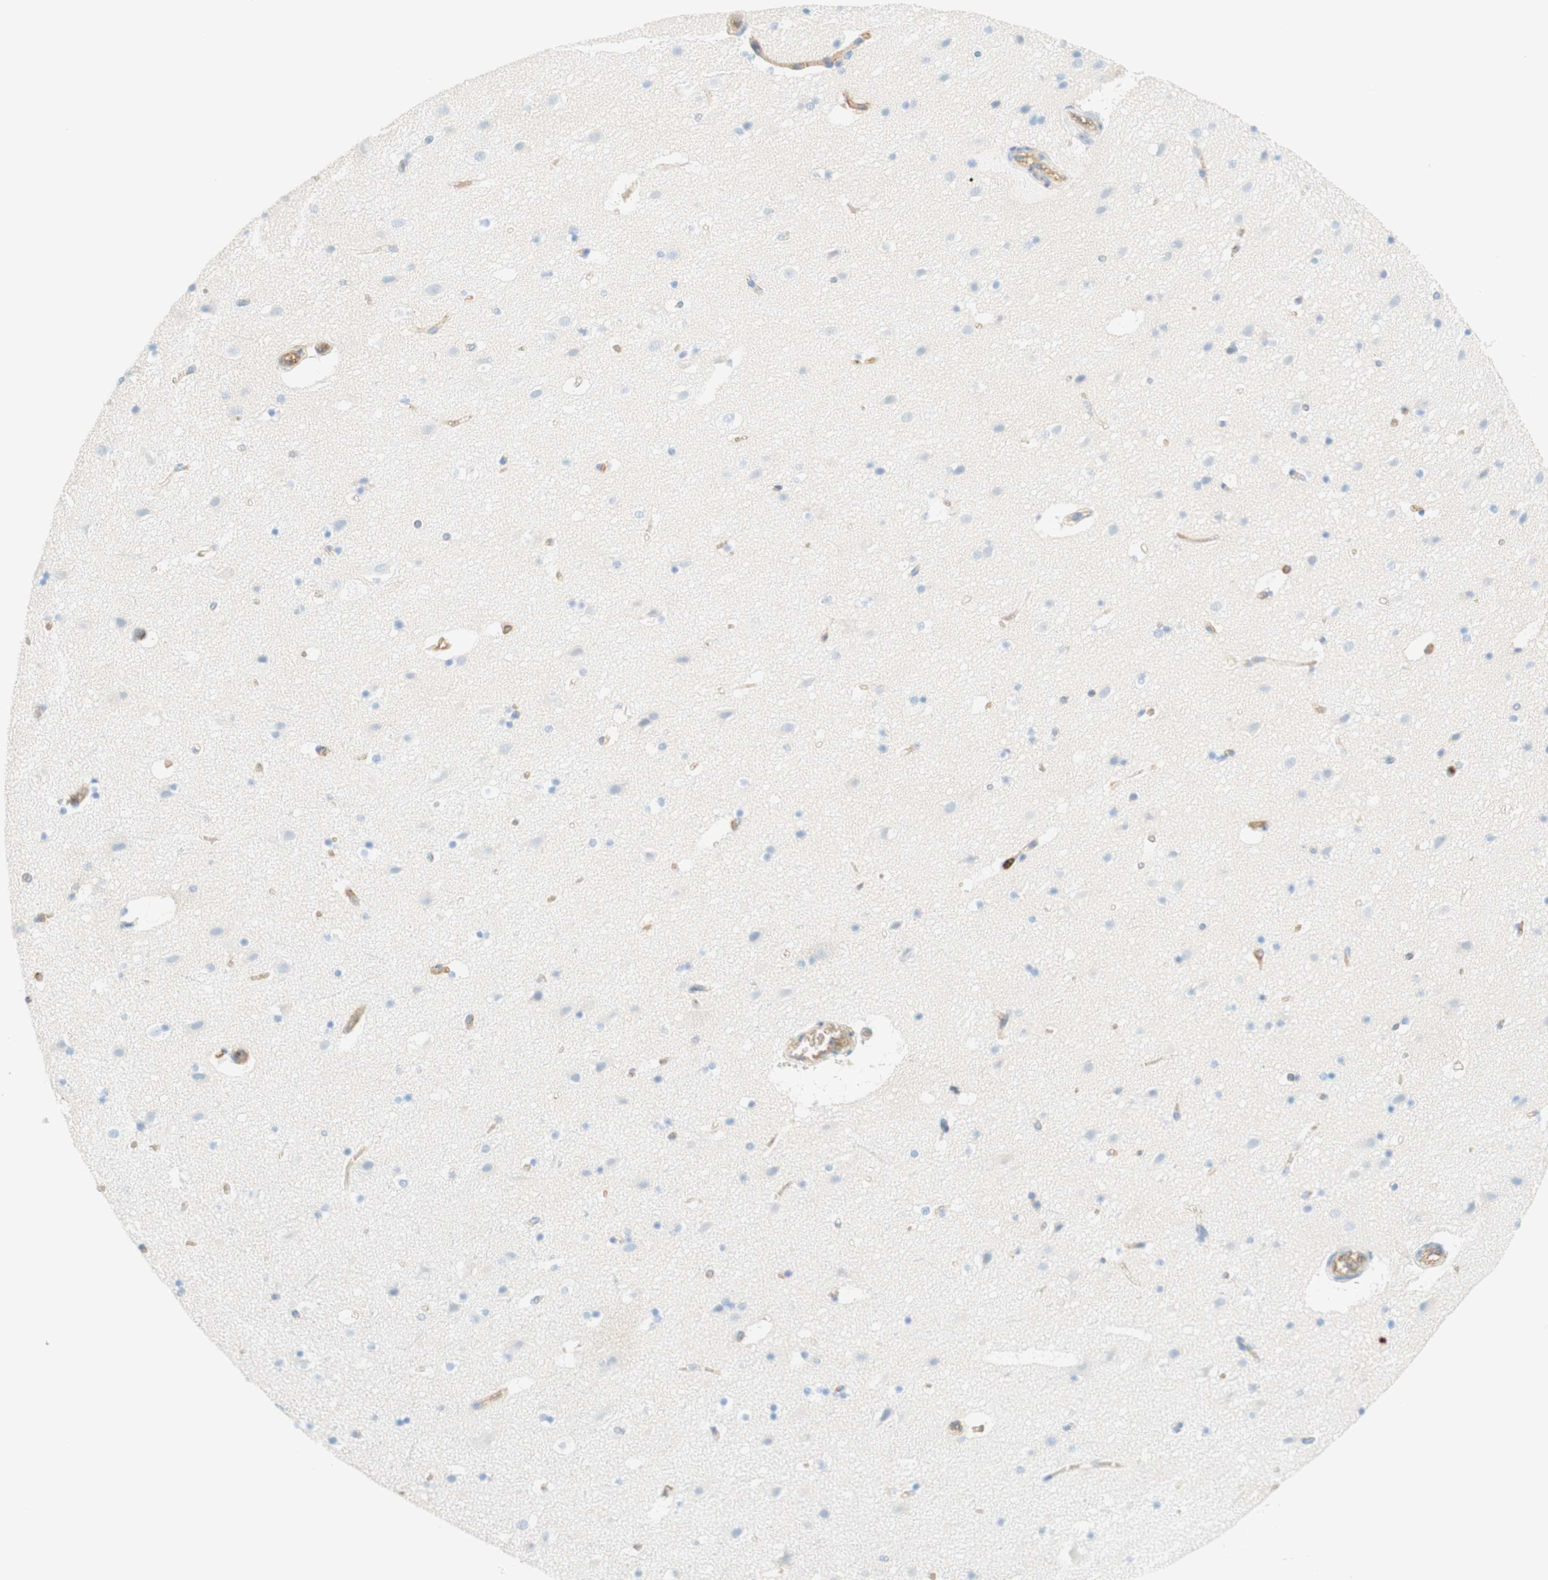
{"staining": {"intensity": "moderate", "quantity": ">75%", "location": "cytoplasmic/membranous"}, "tissue": "cerebral cortex", "cell_type": "Endothelial cells", "image_type": "normal", "snomed": [{"axis": "morphology", "description": "Normal tissue, NOS"}, {"axis": "topography", "description": "Cerebral cortex"}], "caption": "Cerebral cortex stained with DAB (3,3'-diaminobenzidine) immunohistochemistry shows medium levels of moderate cytoplasmic/membranous staining in approximately >75% of endothelial cells. The protein is stained brown, and the nuclei are stained in blue (DAB (3,3'-diaminobenzidine) IHC with brightfield microscopy, high magnification).", "gene": "STOM", "patient": {"sex": "male", "age": 45}}